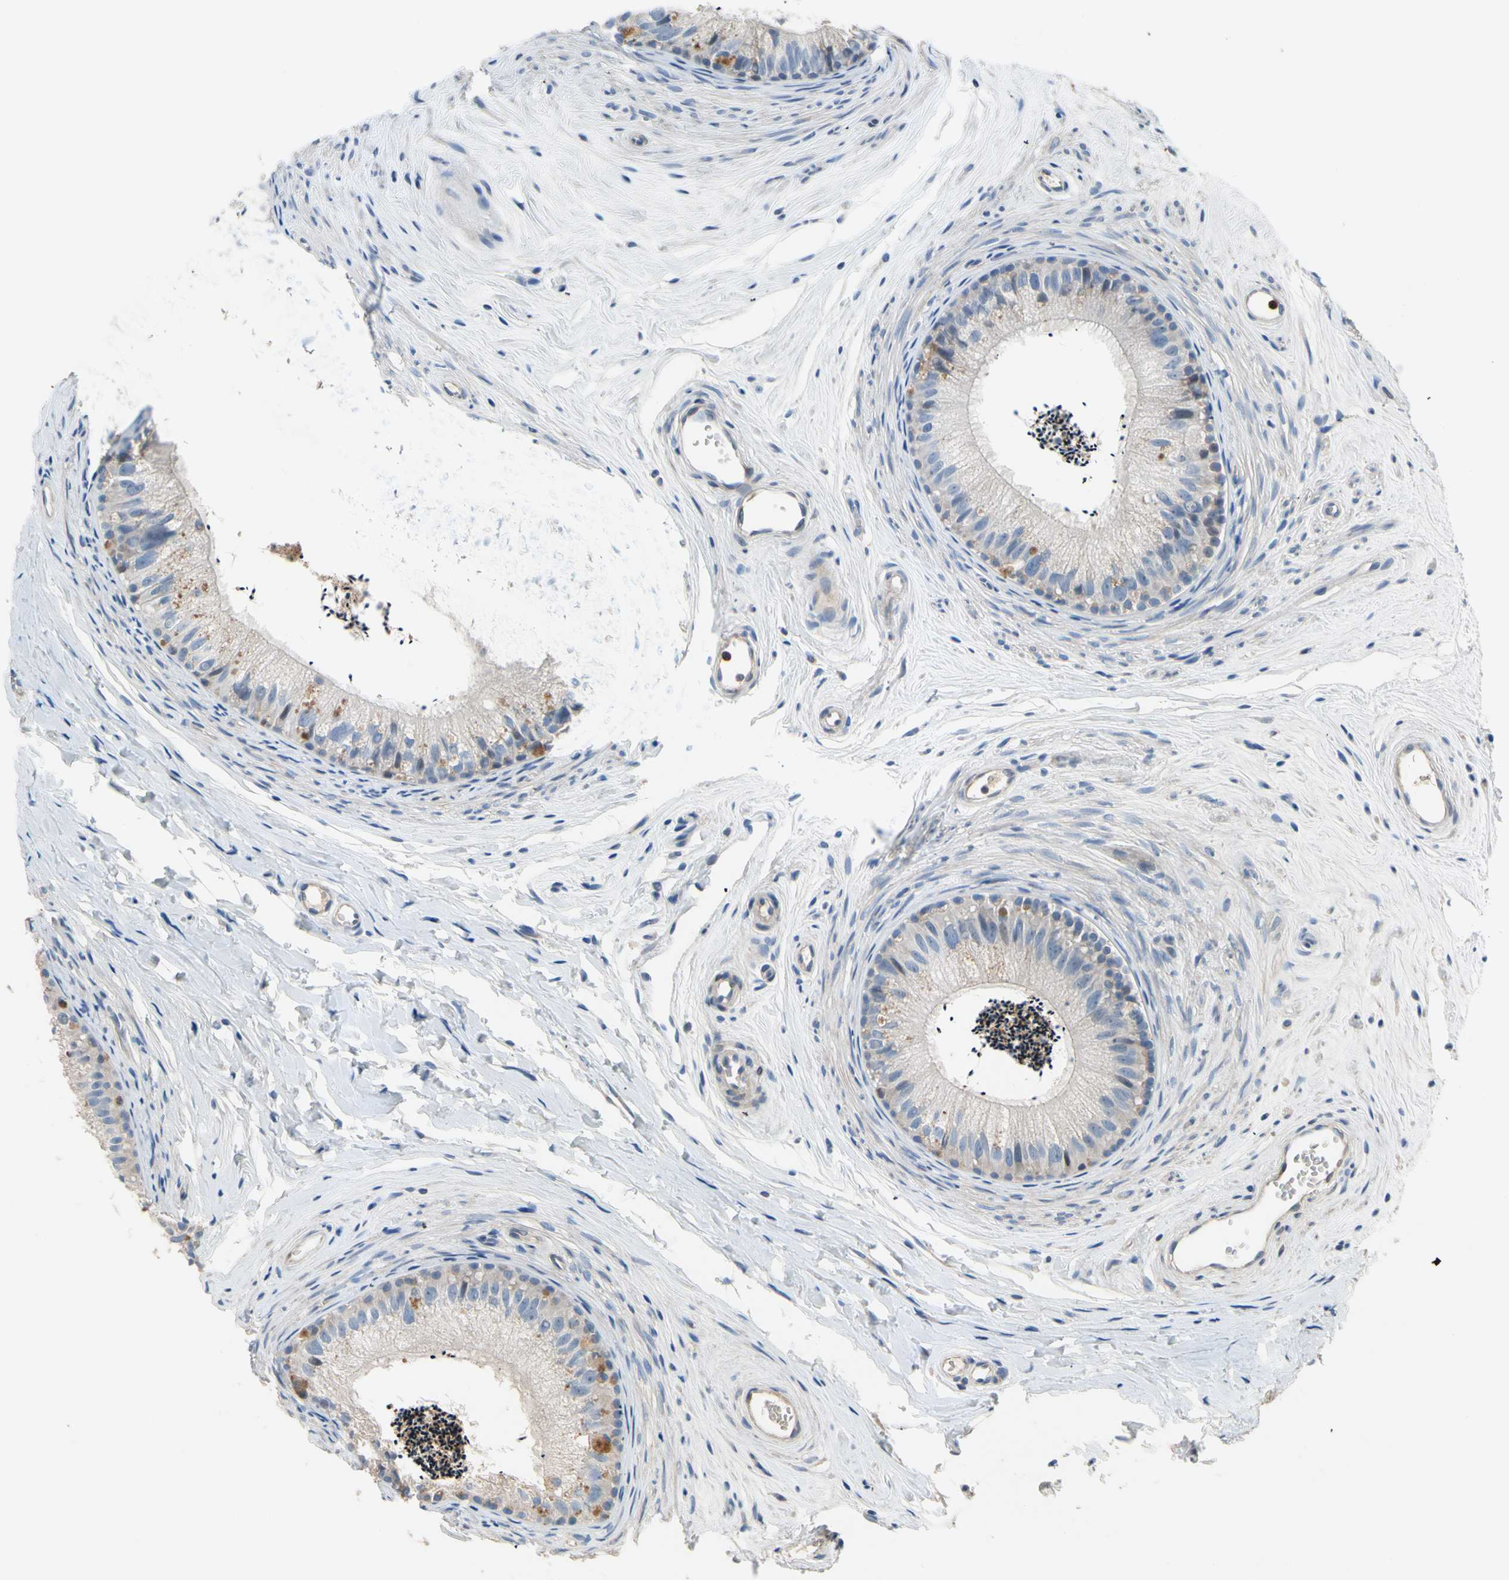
{"staining": {"intensity": "moderate", "quantity": "<25%", "location": "cytoplasmic/membranous"}, "tissue": "epididymis", "cell_type": "Glandular cells", "image_type": "normal", "snomed": [{"axis": "morphology", "description": "Normal tissue, NOS"}, {"axis": "topography", "description": "Epididymis"}], "caption": "Moderate cytoplasmic/membranous expression for a protein is seen in about <25% of glandular cells of unremarkable epididymis using immunohistochemistry.", "gene": "SIGLEC5", "patient": {"sex": "male", "age": 56}}